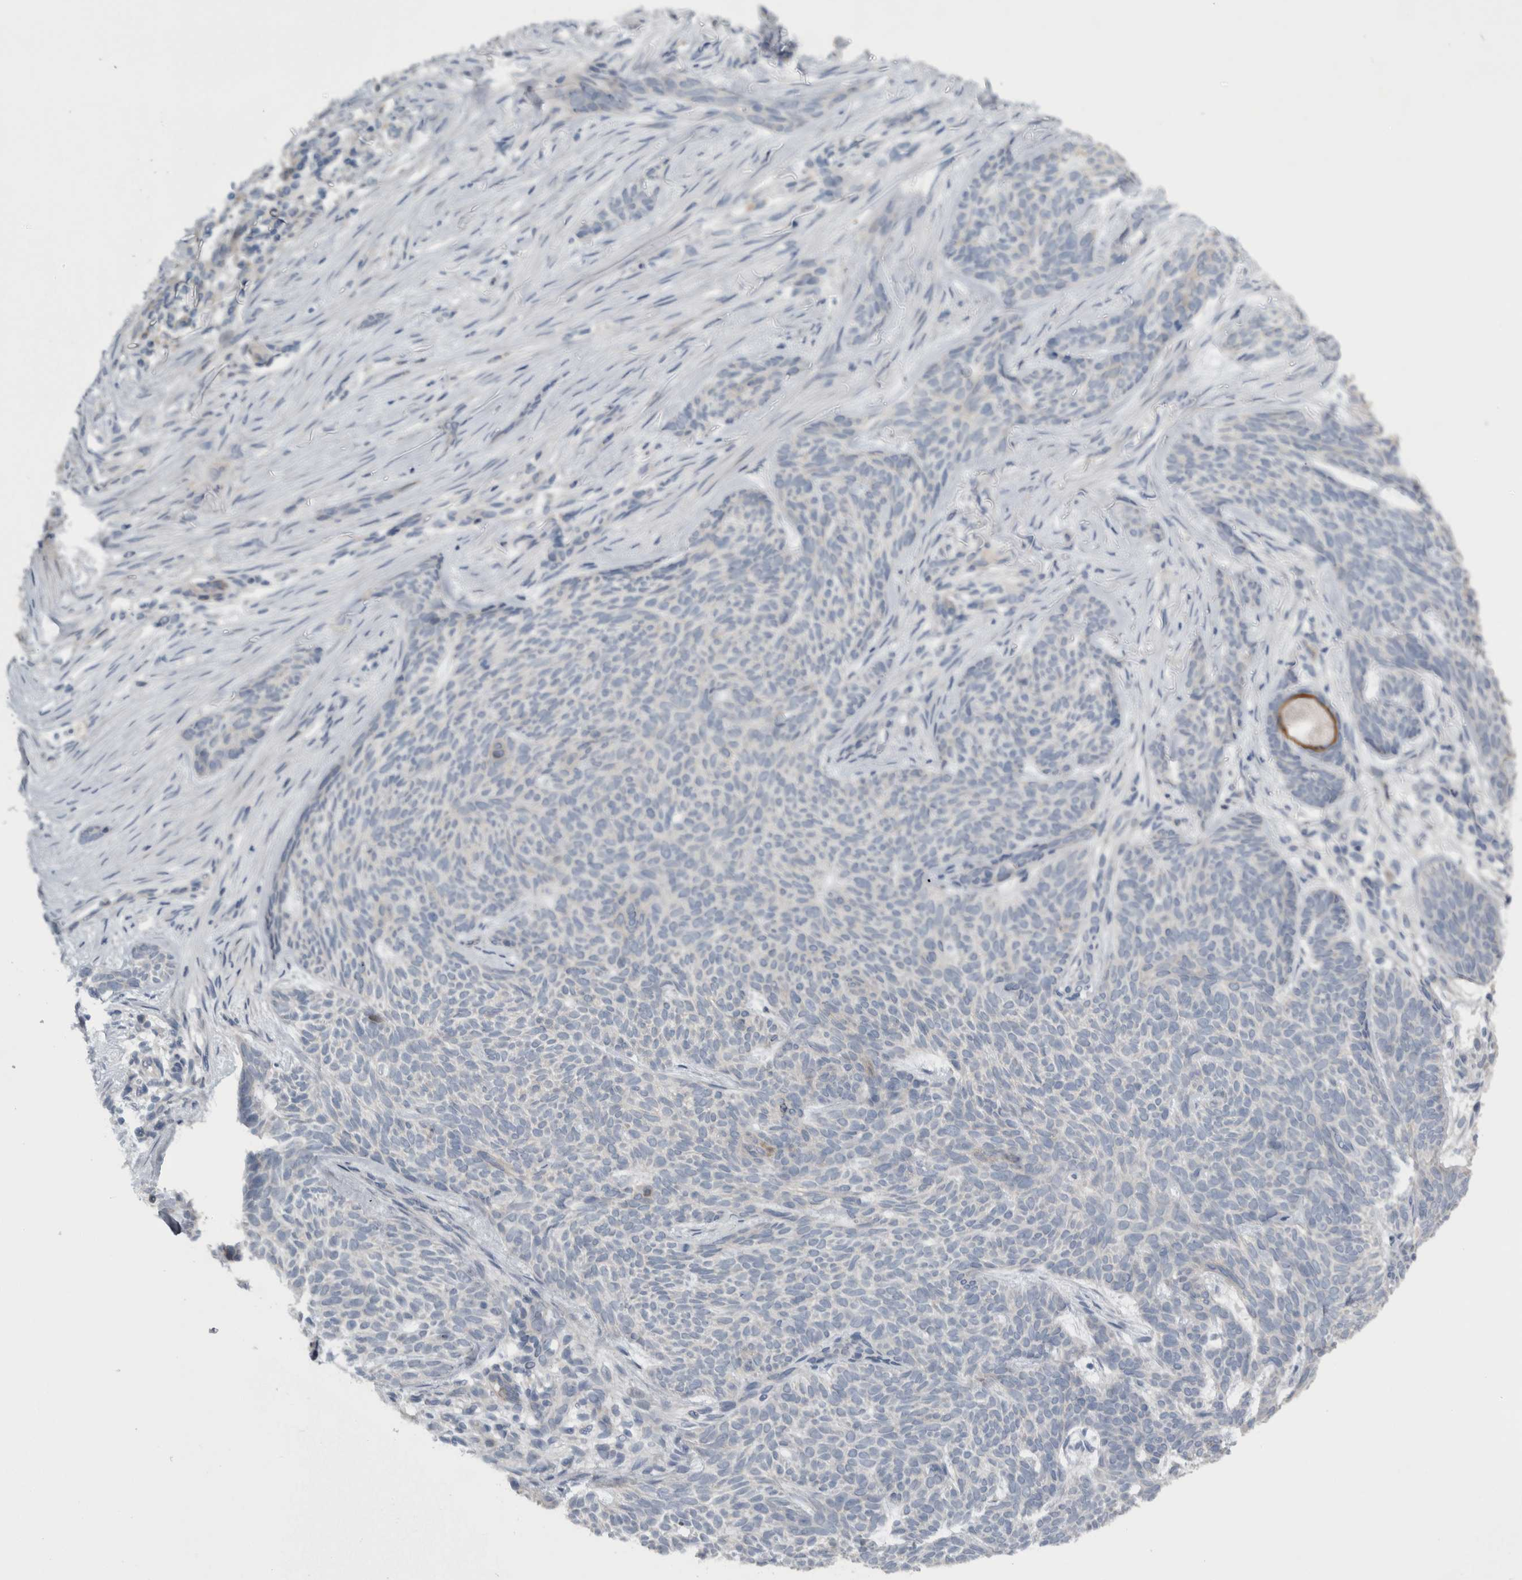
{"staining": {"intensity": "negative", "quantity": "none", "location": "none"}, "tissue": "skin cancer", "cell_type": "Tumor cells", "image_type": "cancer", "snomed": [{"axis": "morphology", "description": "Basal cell carcinoma"}, {"axis": "topography", "description": "Skin"}], "caption": "This is a micrograph of IHC staining of skin basal cell carcinoma, which shows no expression in tumor cells.", "gene": "NT5C2", "patient": {"sex": "female", "age": 59}}